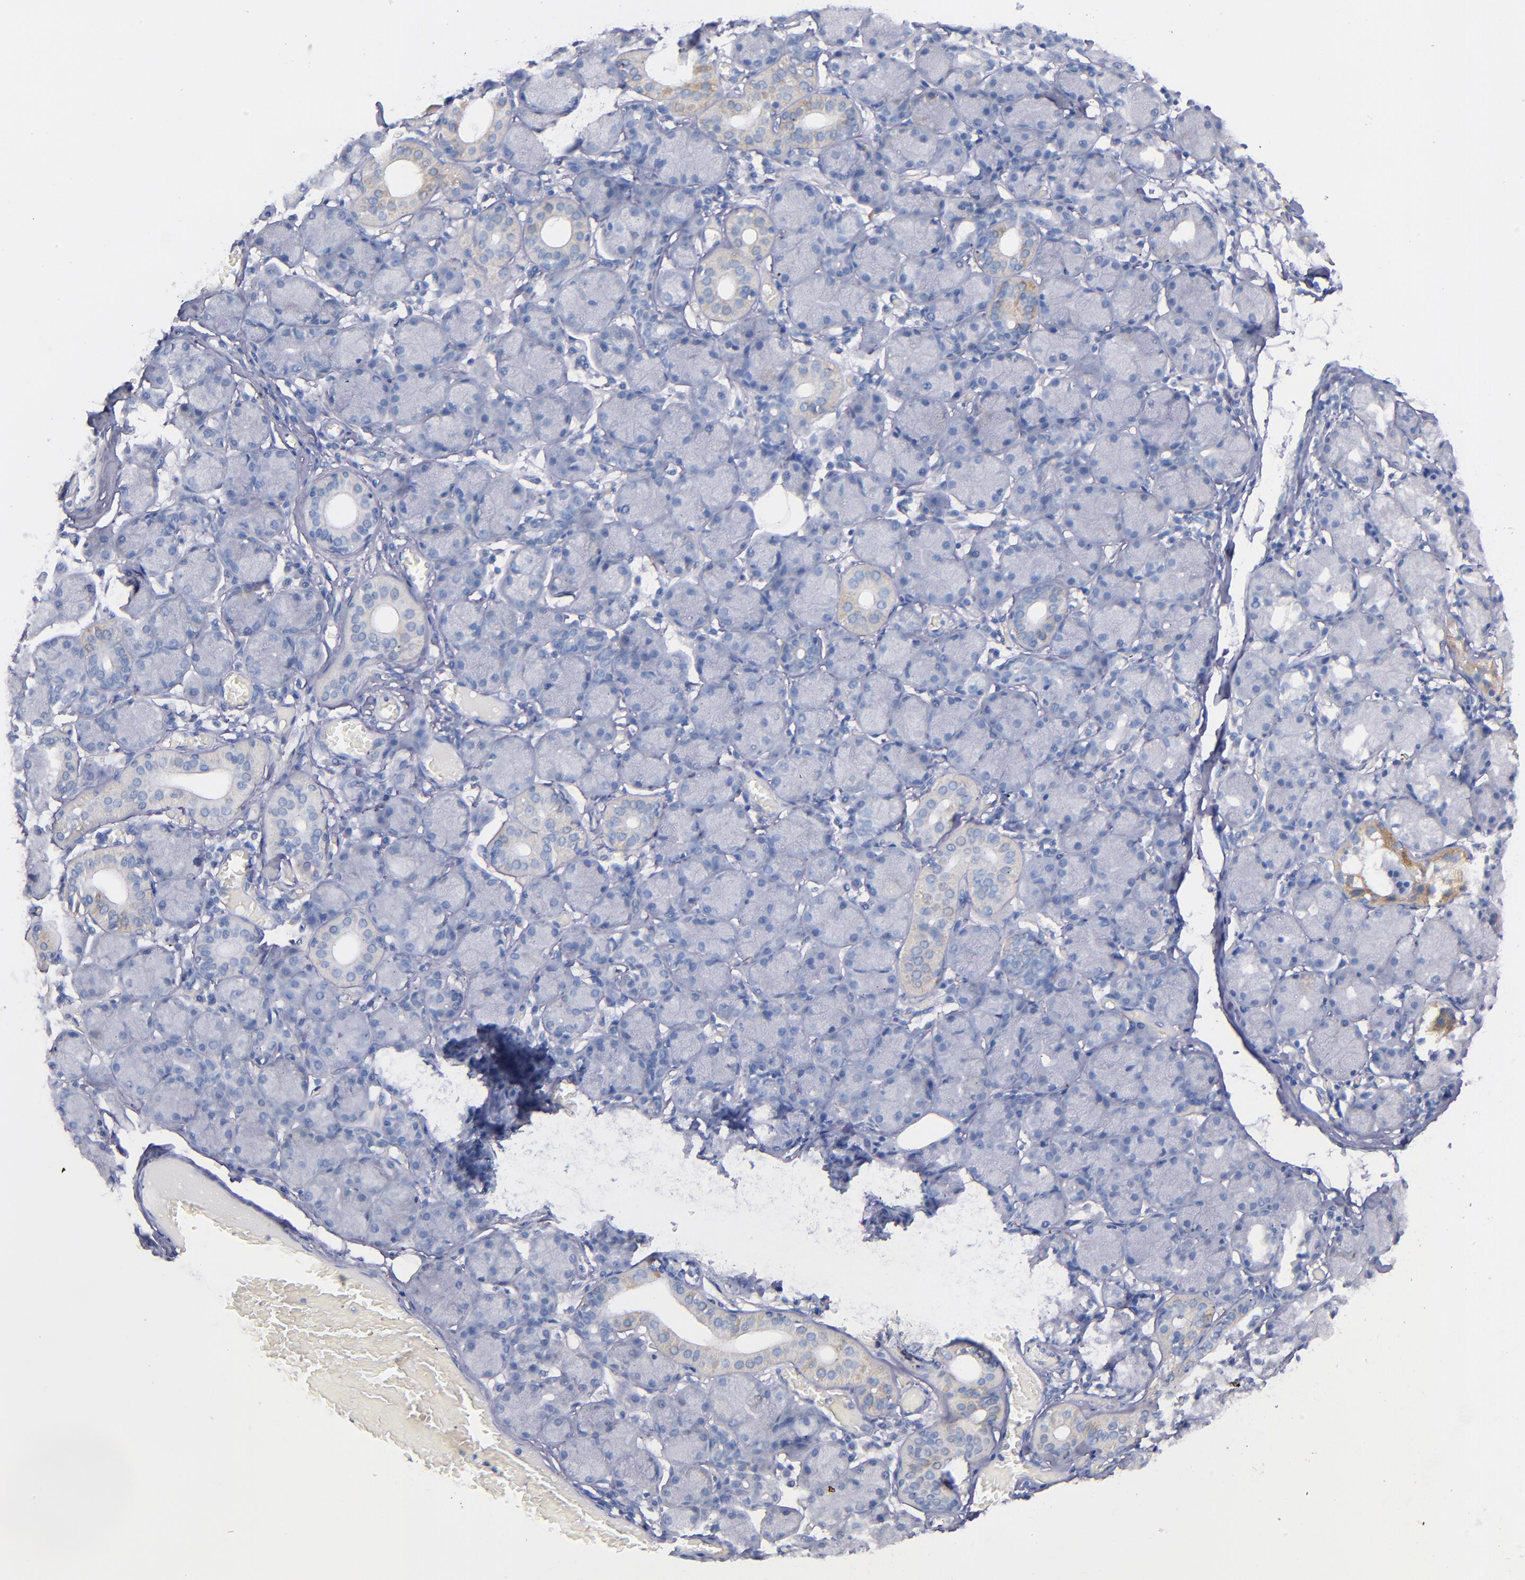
{"staining": {"intensity": "weak", "quantity": "<25%", "location": "cytoplasmic/membranous"}, "tissue": "salivary gland", "cell_type": "Glandular cells", "image_type": "normal", "snomed": [{"axis": "morphology", "description": "Normal tissue, NOS"}, {"axis": "topography", "description": "Salivary gland"}], "caption": "Glandular cells show no significant positivity in unremarkable salivary gland.", "gene": "CNTNAP2", "patient": {"sex": "female", "age": 24}}